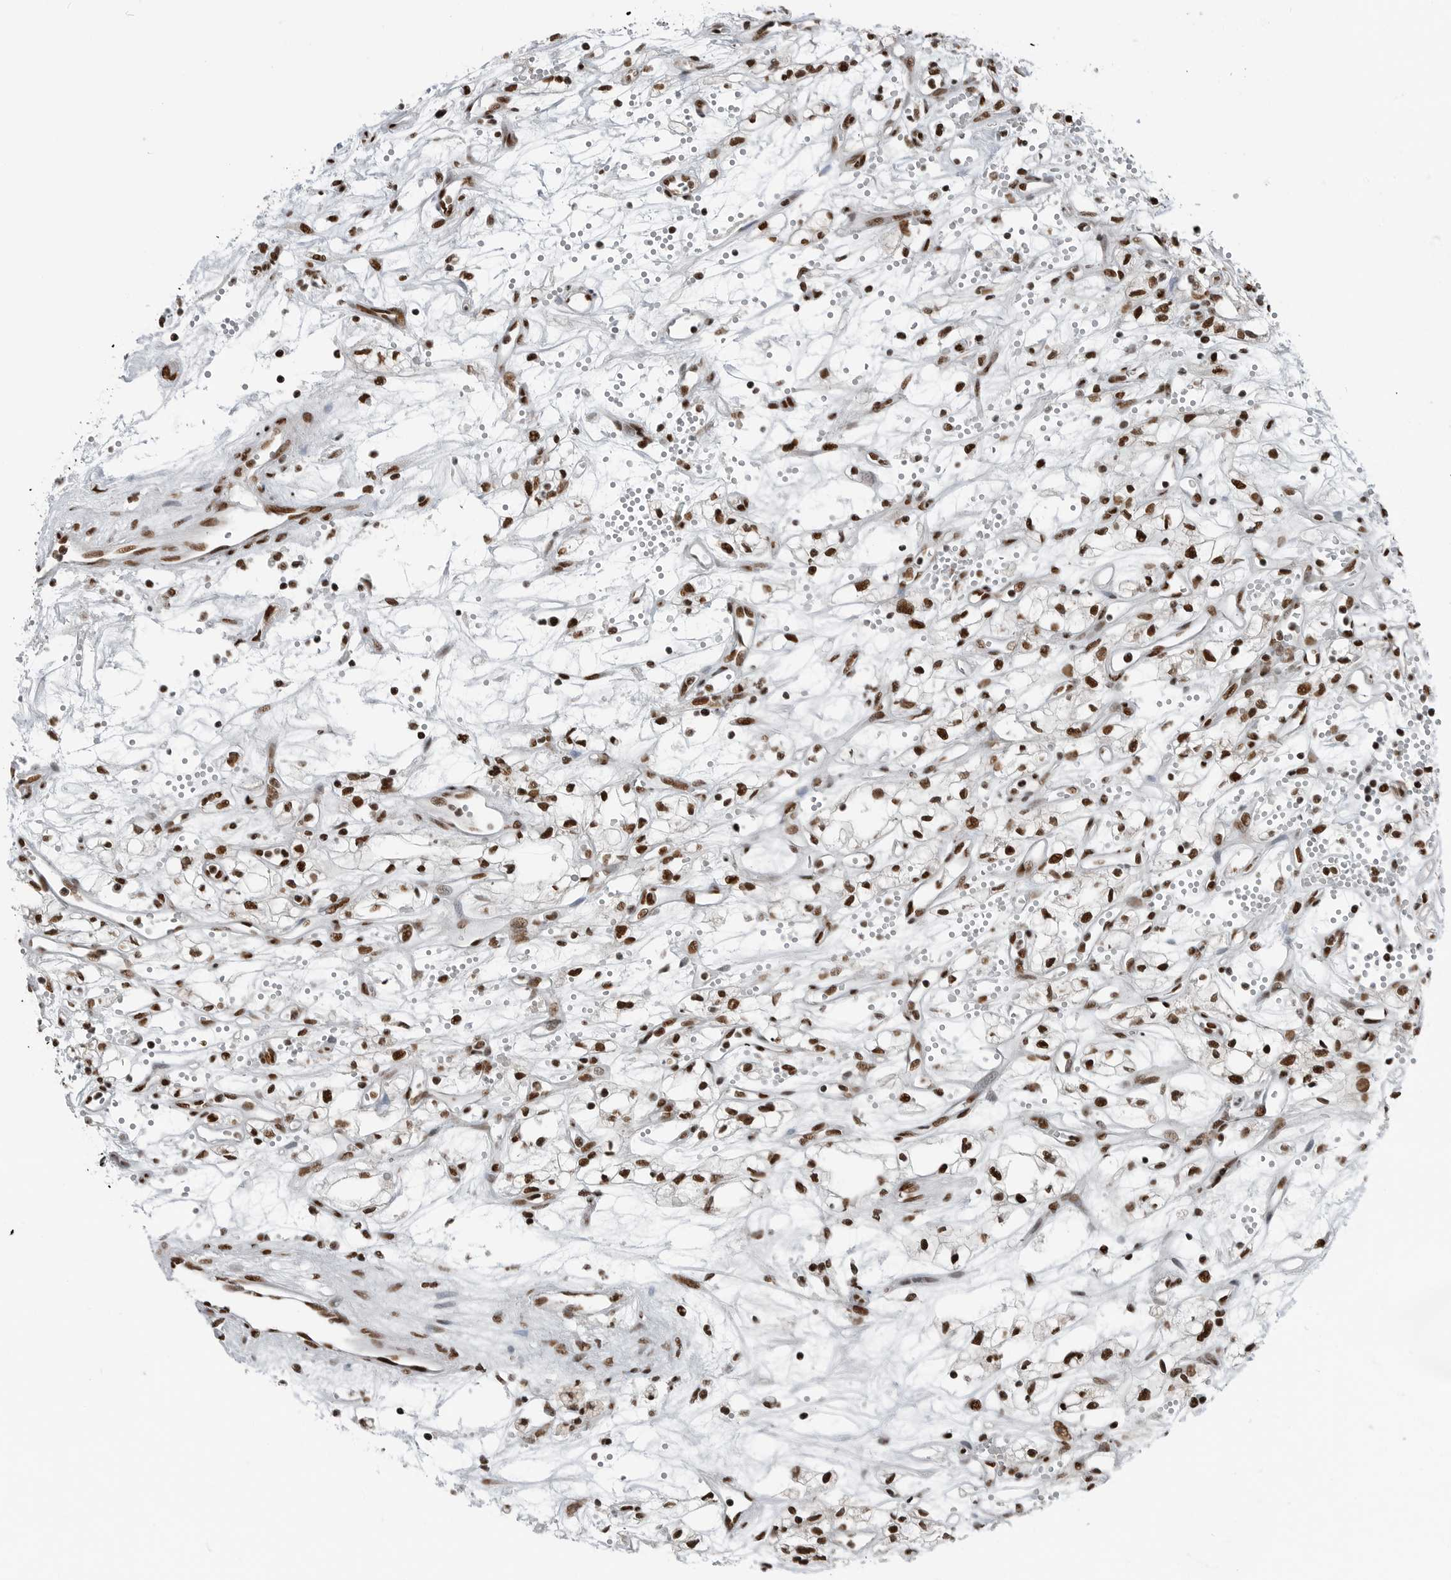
{"staining": {"intensity": "strong", "quantity": ">75%", "location": "nuclear"}, "tissue": "renal cancer", "cell_type": "Tumor cells", "image_type": "cancer", "snomed": [{"axis": "morphology", "description": "Adenocarcinoma, NOS"}, {"axis": "topography", "description": "Kidney"}], "caption": "Renal cancer (adenocarcinoma) stained with immunohistochemistry (IHC) shows strong nuclear positivity in approximately >75% of tumor cells. Using DAB (3,3'-diaminobenzidine) (brown) and hematoxylin (blue) stains, captured at high magnification using brightfield microscopy.", "gene": "BLZF1", "patient": {"sex": "male", "age": 59}}